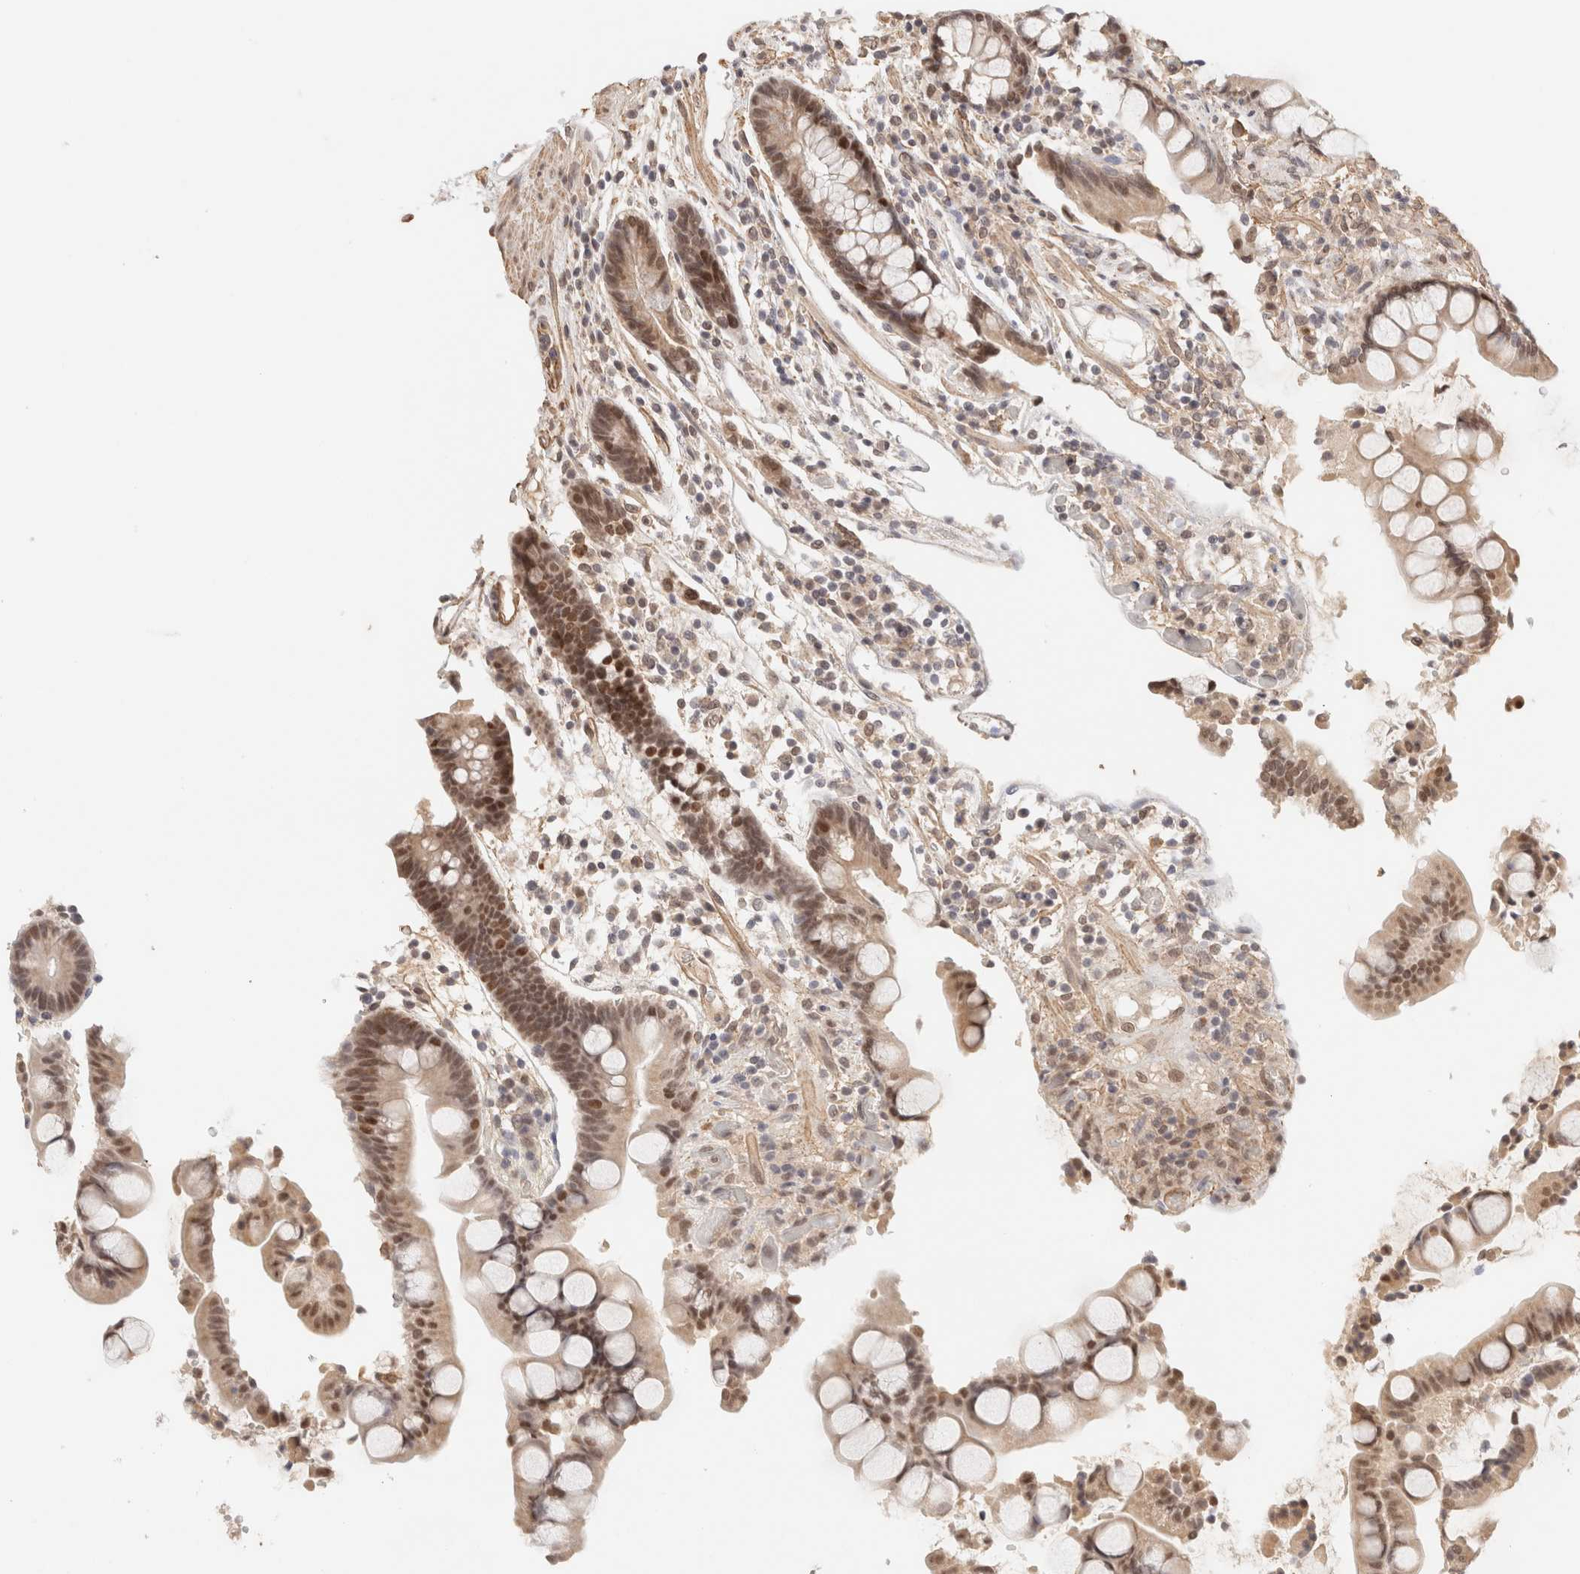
{"staining": {"intensity": "moderate", "quantity": ">75%", "location": "cytoplasmic/membranous"}, "tissue": "colon", "cell_type": "Endothelial cells", "image_type": "normal", "snomed": [{"axis": "morphology", "description": "Normal tissue, NOS"}, {"axis": "topography", "description": "Colon"}], "caption": "An image showing moderate cytoplasmic/membranous expression in about >75% of endothelial cells in normal colon, as visualized by brown immunohistochemical staining.", "gene": "BRPF3", "patient": {"sex": "male", "age": 73}}